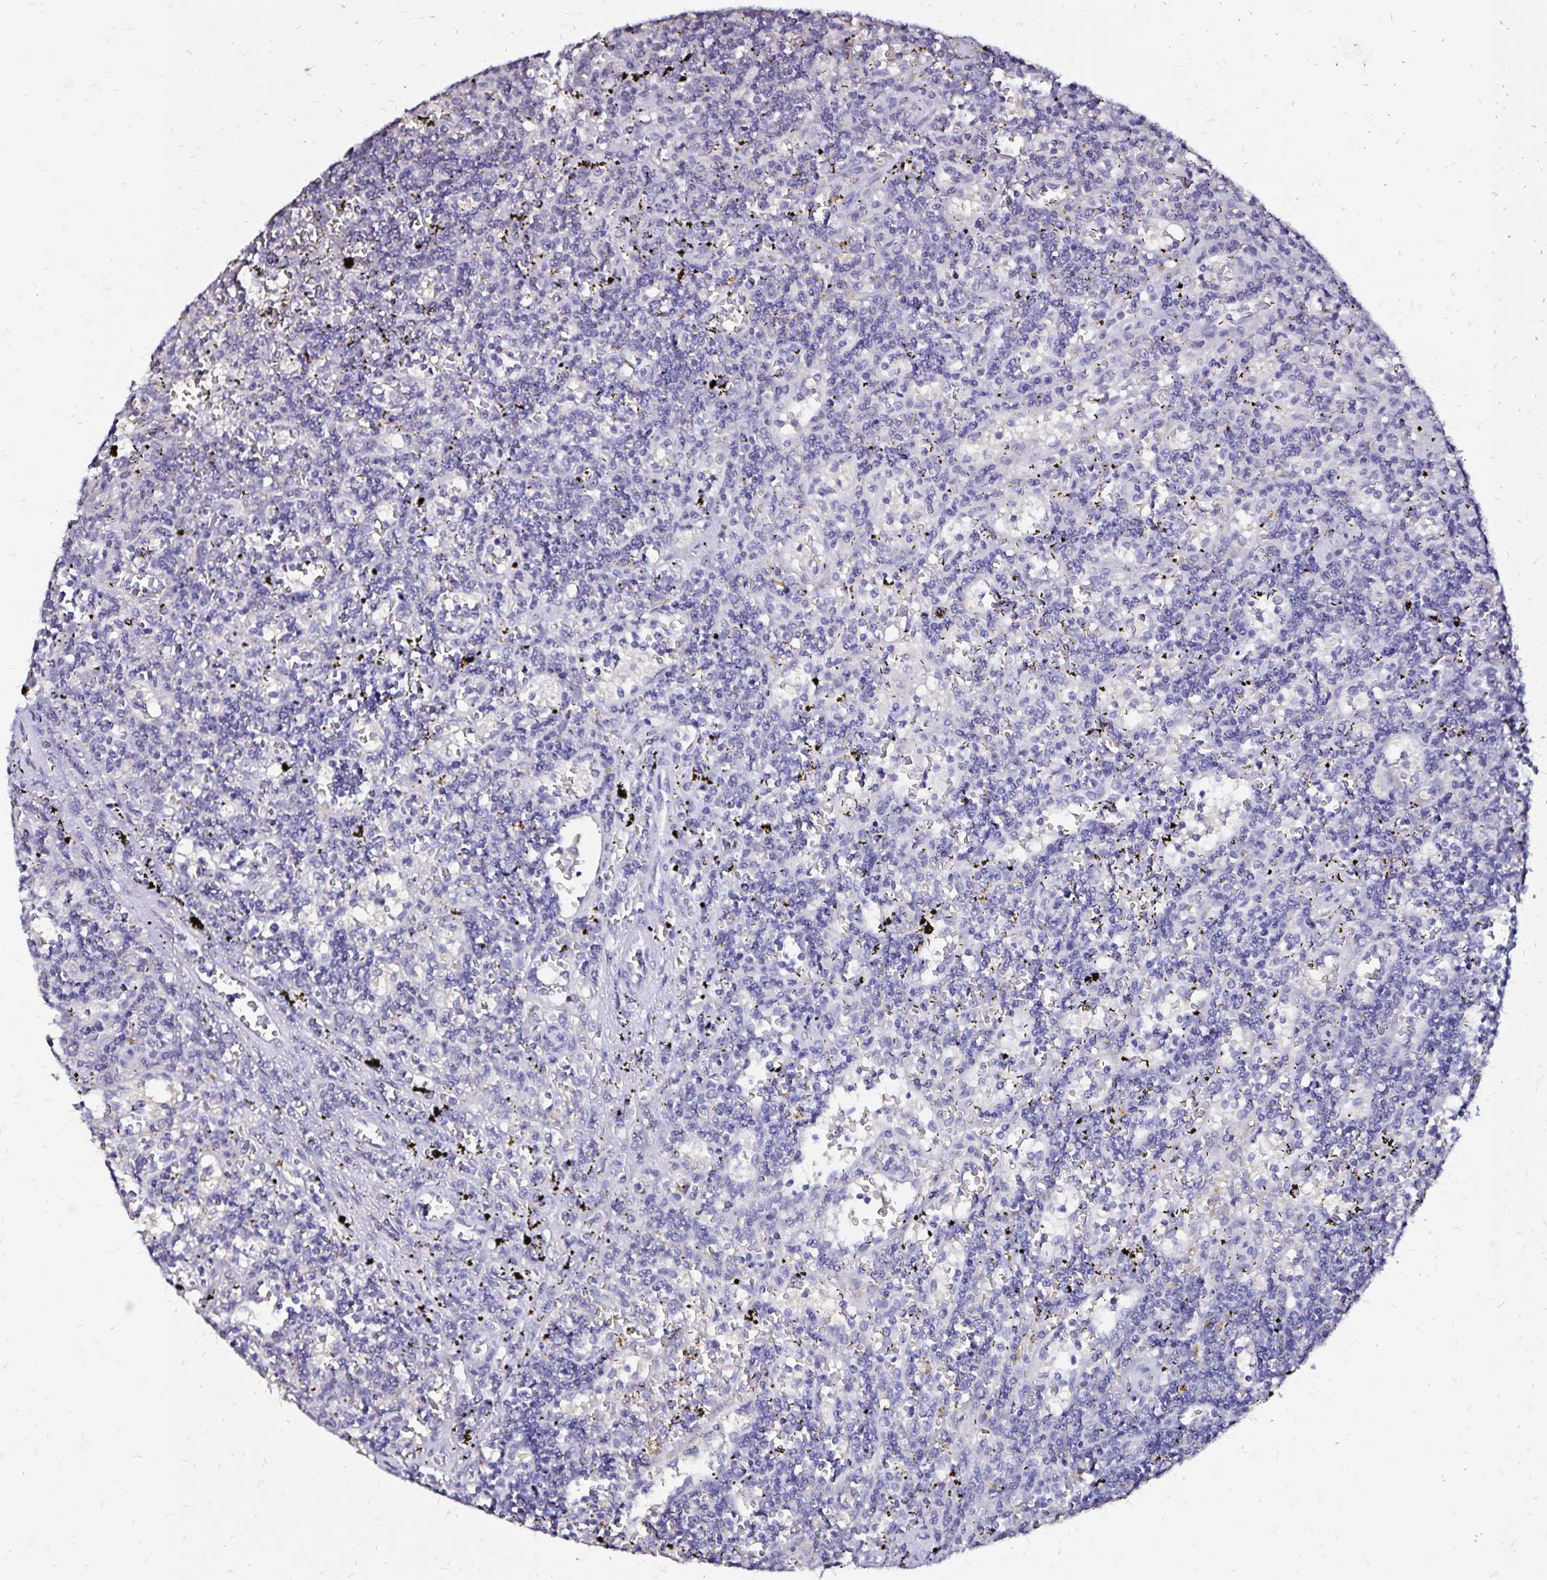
{"staining": {"intensity": "negative", "quantity": "none", "location": "none"}, "tissue": "lymphoma", "cell_type": "Tumor cells", "image_type": "cancer", "snomed": [{"axis": "morphology", "description": "Malignant lymphoma, non-Hodgkin's type, Low grade"}, {"axis": "topography", "description": "Spleen"}], "caption": "Immunohistochemistry (IHC) histopathology image of neoplastic tissue: human lymphoma stained with DAB (3,3'-diaminobenzidine) demonstrates no significant protein positivity in tumor cells. The staining is performed using DAB brown chromogen with nuclei counter-stained in using hematoxylin.", "gene": "SLC5A1", "patient": {"sex": "male", "age": 60}}